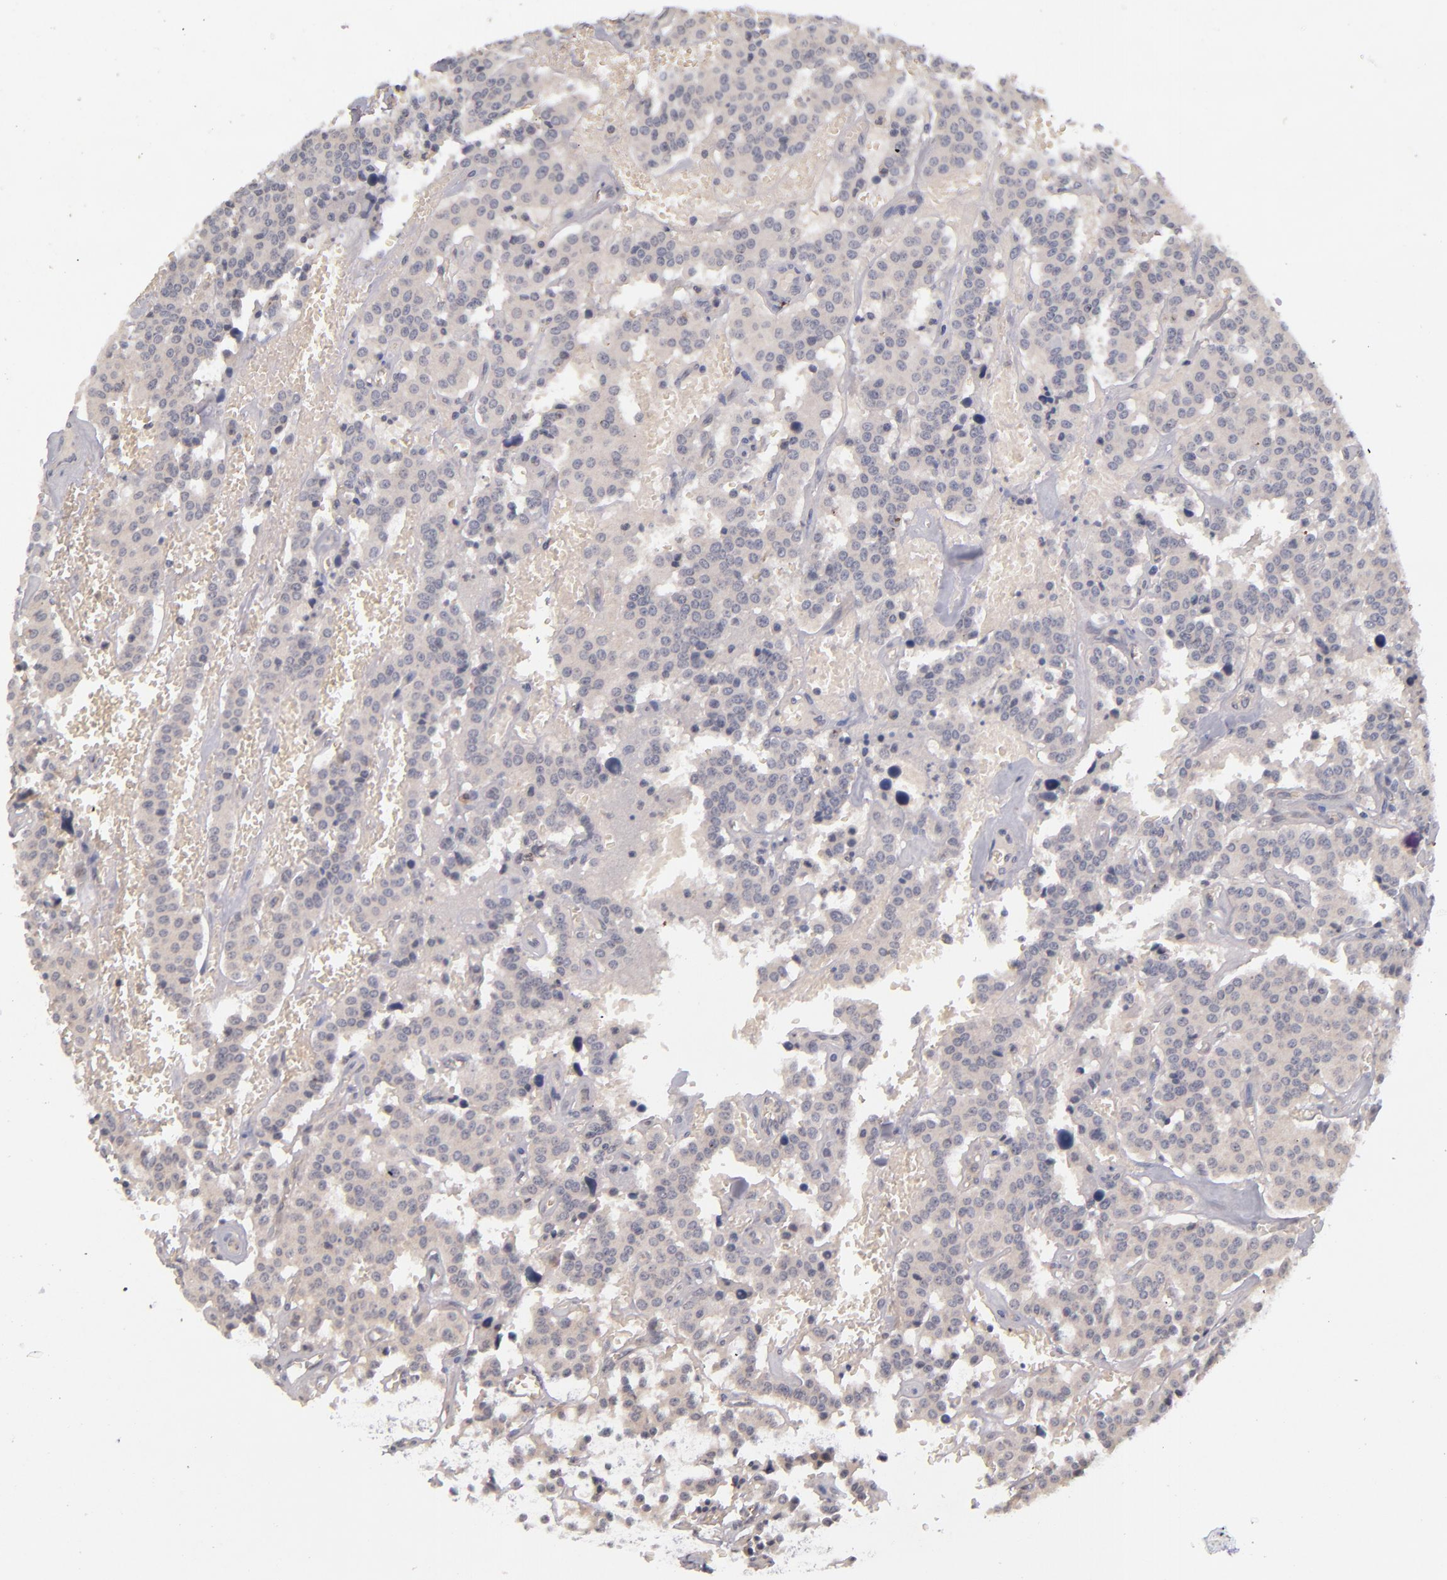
{"staining": {"intensity": "weak", "quantity": ">75%", "location": "cytoplasmic/membranous"}, "tissue": "carcinoid", "cell_type": "Tumor cells", "image_type": "cancer", "snomed": [{"axis": "morphology", "description": "Carcinoid, malignant, NOS"}, {"axis": "topography", "description": "Bronchus"}], "caption": "Immunohistochemical staining of carcinoid displays low levels of weak cytoplasmic/membranous protein staining in about >75% of tumor cells.", "gene": "TSC2", "patient": {"sex": "male", "age": 55}}